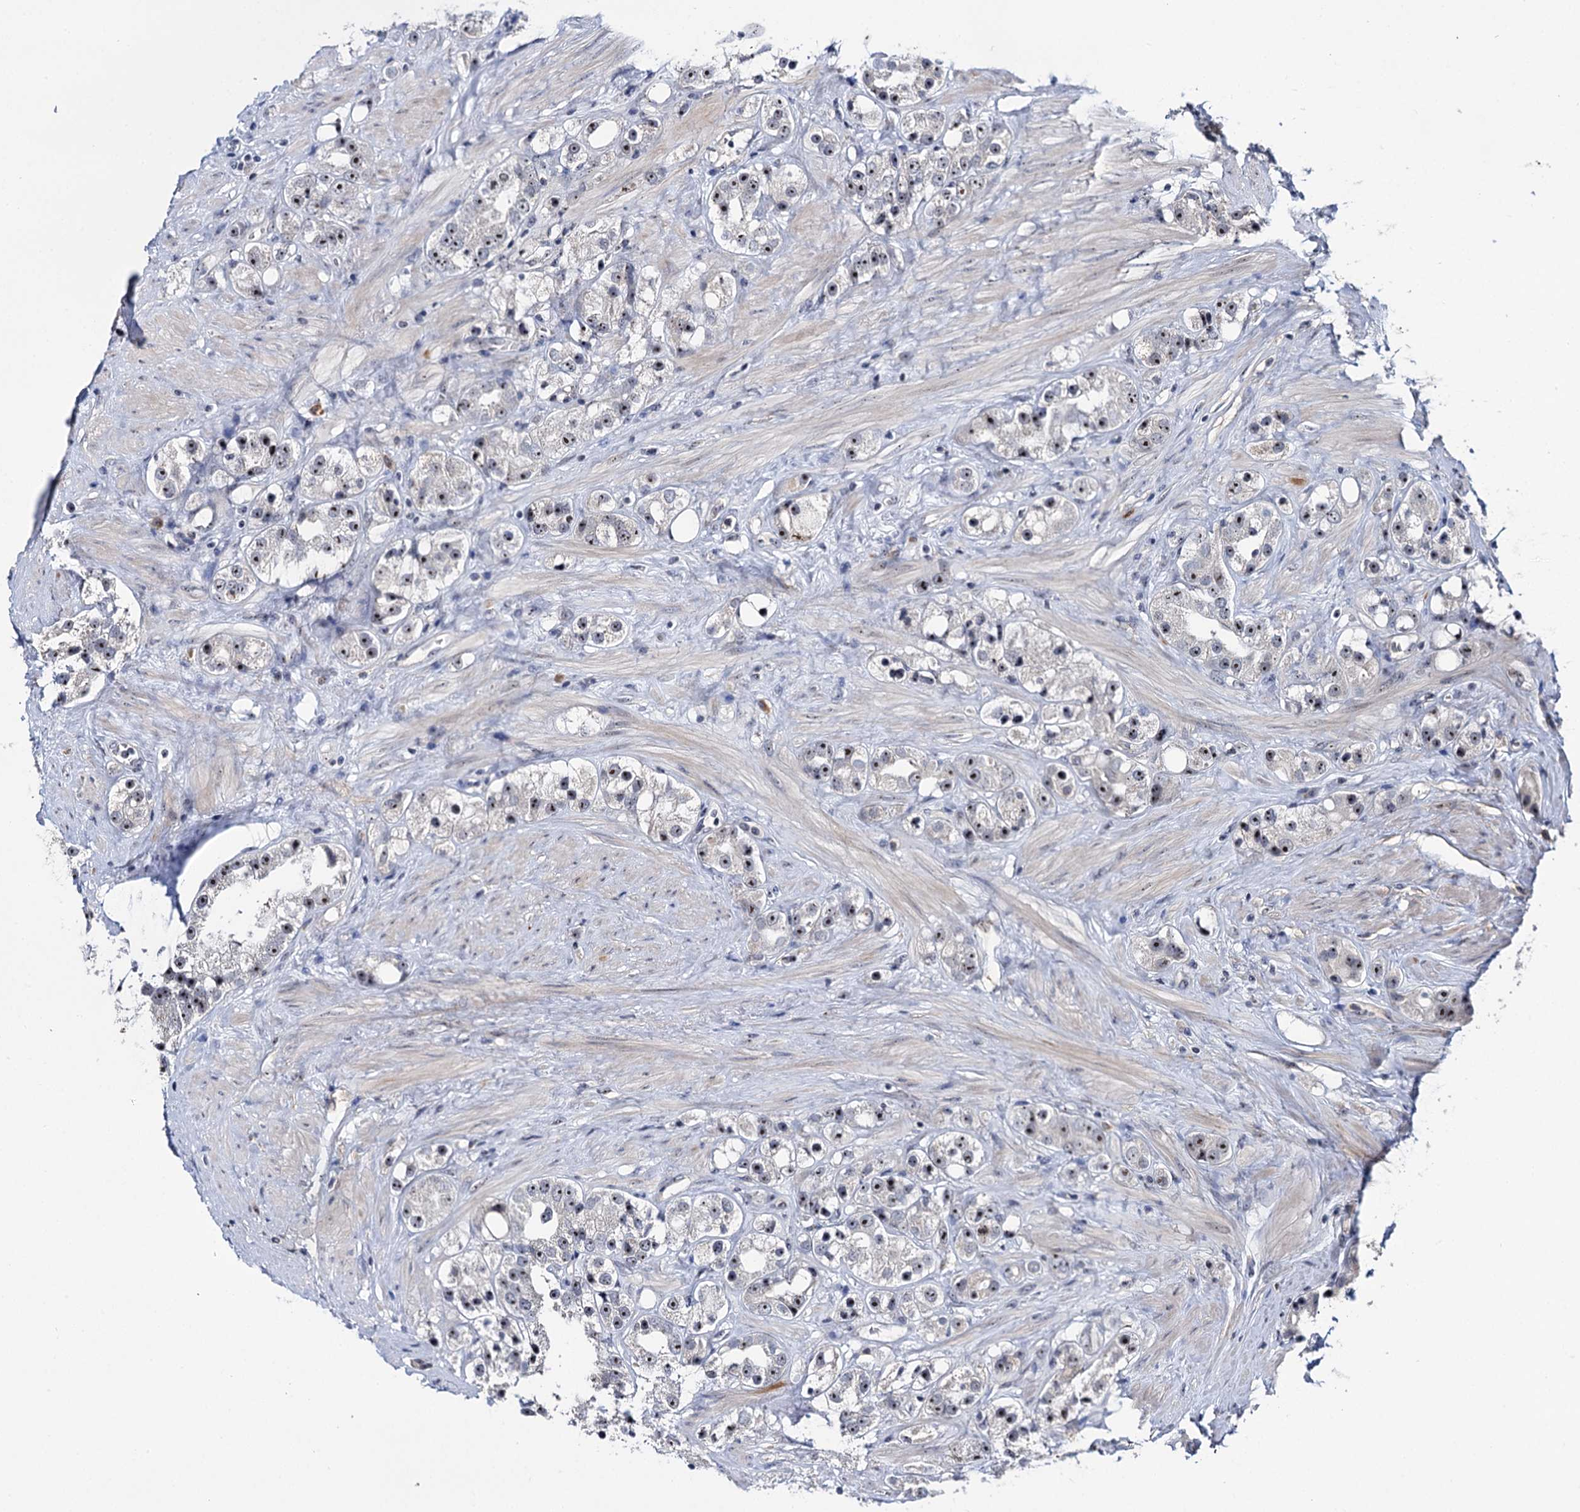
{"staining": {"intensity": "weak", "quantity": "25%-75%", "location": "nuclear"}, "tissue": "prostate cancer", "cell_type": "Tumor cells", "image_type": "cancer", "snomed": [{"axis": "morphology", "description": "Adenocarcinoma, NOS"}, {"axis": "topography", "description": "Prostate"}], "caption": "Immunohistochemistry (DAB) staining of human prostate adenocarcinoma shows weak nuclear protein positivity in about 25%-75% of tumor cells. (Stains: DAB (3,3'-diaminobenzidine) in brown, nuclei in blue, Microscopy: brightfield microscopy at high magnification).", "gene": "SUPT20H", "patient": {"sex": "male", "age": 79}}